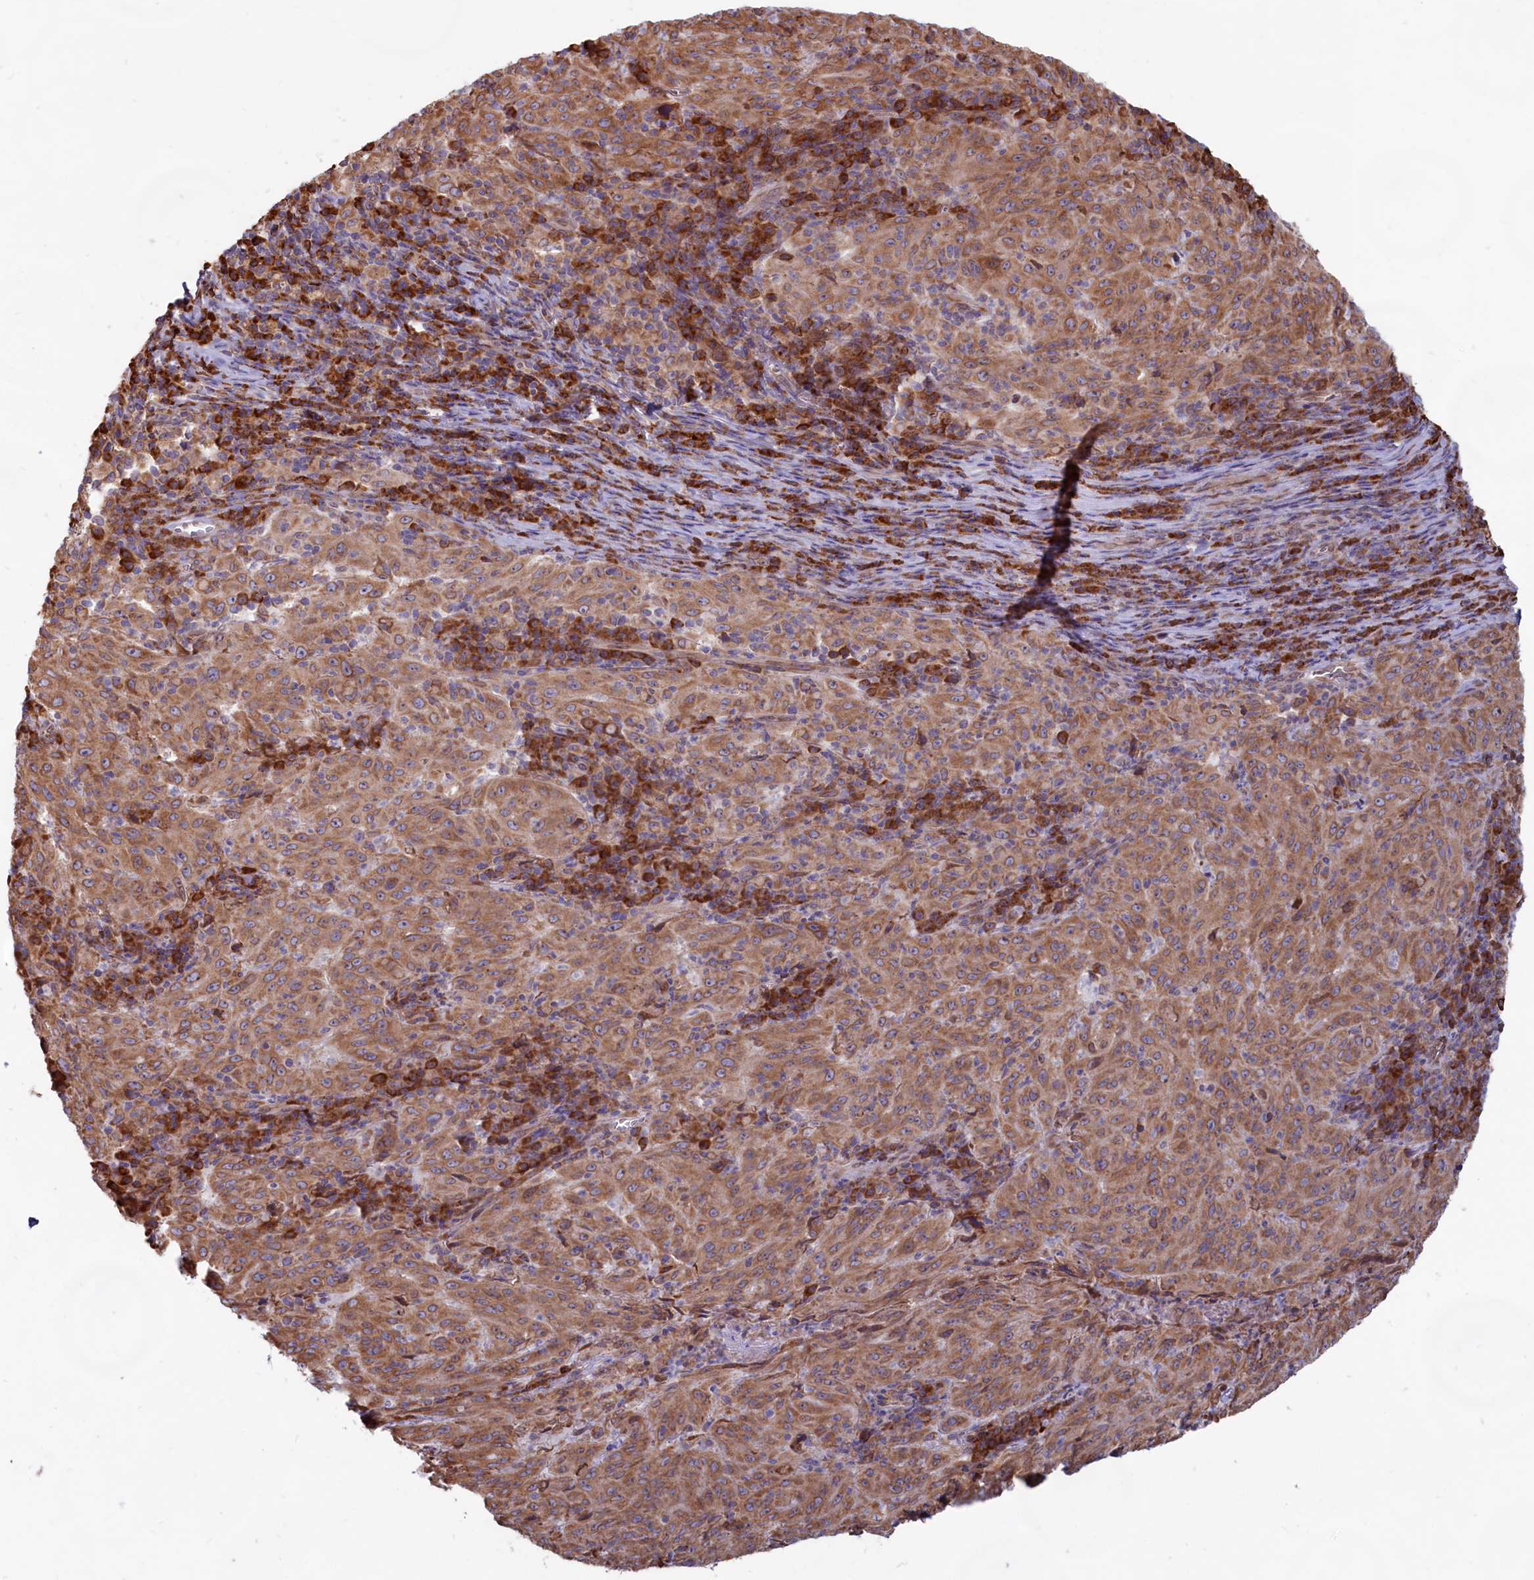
{"staining": {"intensity": "moderate", "quantity": ">75%", "location": "cytoplasmic/membranous"}, "tissue": "pancreatic cancer", "cell_type": "Tumor cells", "image_type": "cancer", "snomed": [{"axis": "morphology", "description": "Adenocarcinoma, NOS"}, {"axis": "topography", "description": "Pancreas"}], "caption": "DAB immunohistochemical staining of human pancreatic cancer (adenocarcinoma) demonstrates moderate cytoplasmic/membranous protein staining in about >75% of tumor cells. (DAB IHC with brightfield microscopy, high magnification).", "gene": "TBC1D19", "patient": {"sex": "male", "age": 63}}